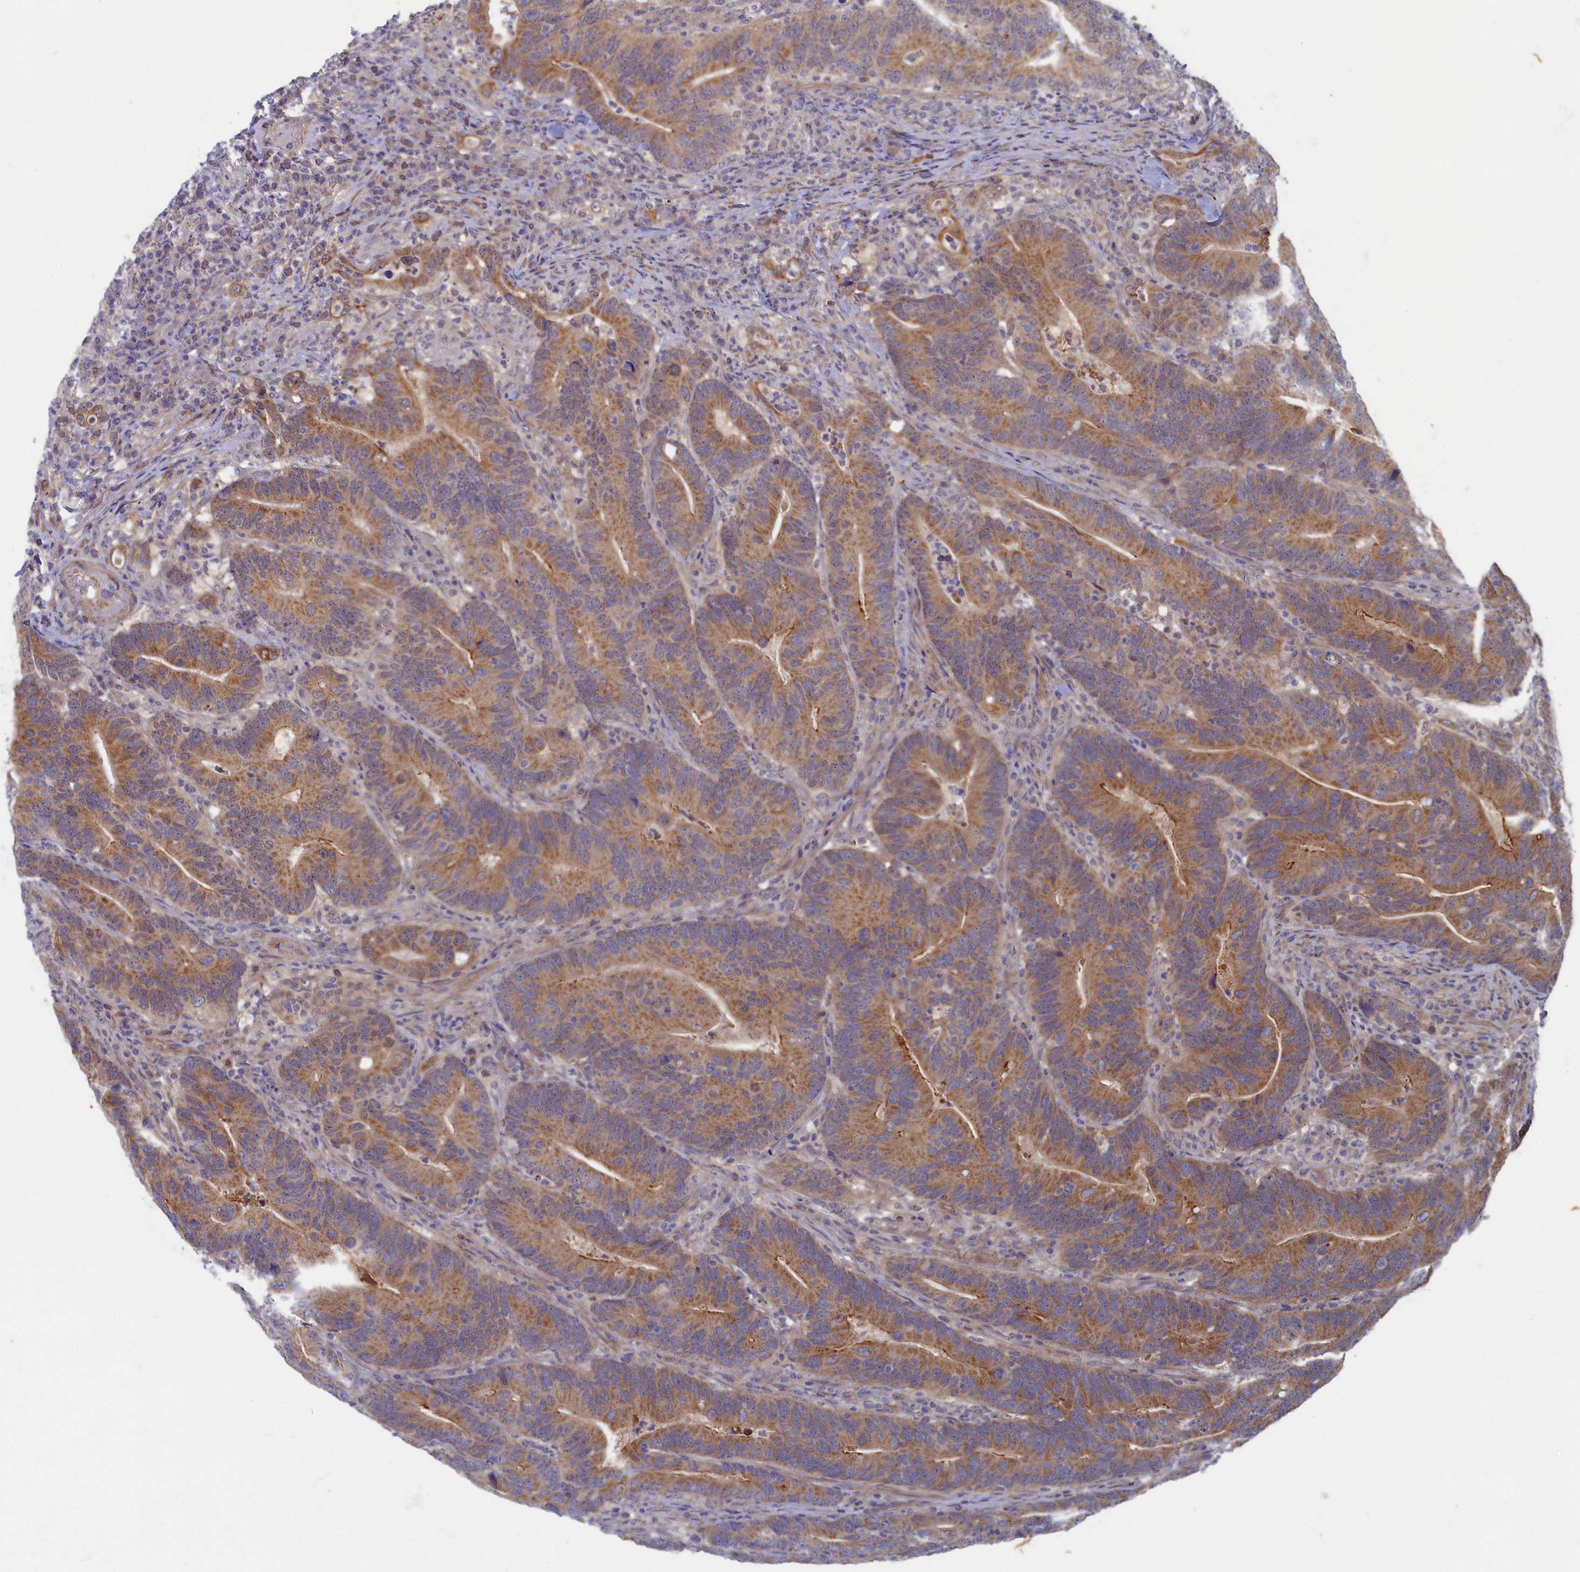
{"staining": {"intensity": "moderate", "quantity": ">75%", "location": "cytoplasmic/membranous"}, "tissue": "colorectal cancer", "cell_type": "Tumor cells", "image_type": "cancer", "snomed": [{"axis": "morphology", "description": "Adenocarcinoma, NOS"}, {"axis": "topography", "description": "Colon"}], "caption": "This image shows immunohistochemistry staining of human colorectal cancer (adenocarcinoma), with medium moderate cytoplasmic/membranous expression in about >75% of tumor cells.", "gene": "WDR59", "patient": {"sex": "female", "age": 66}}